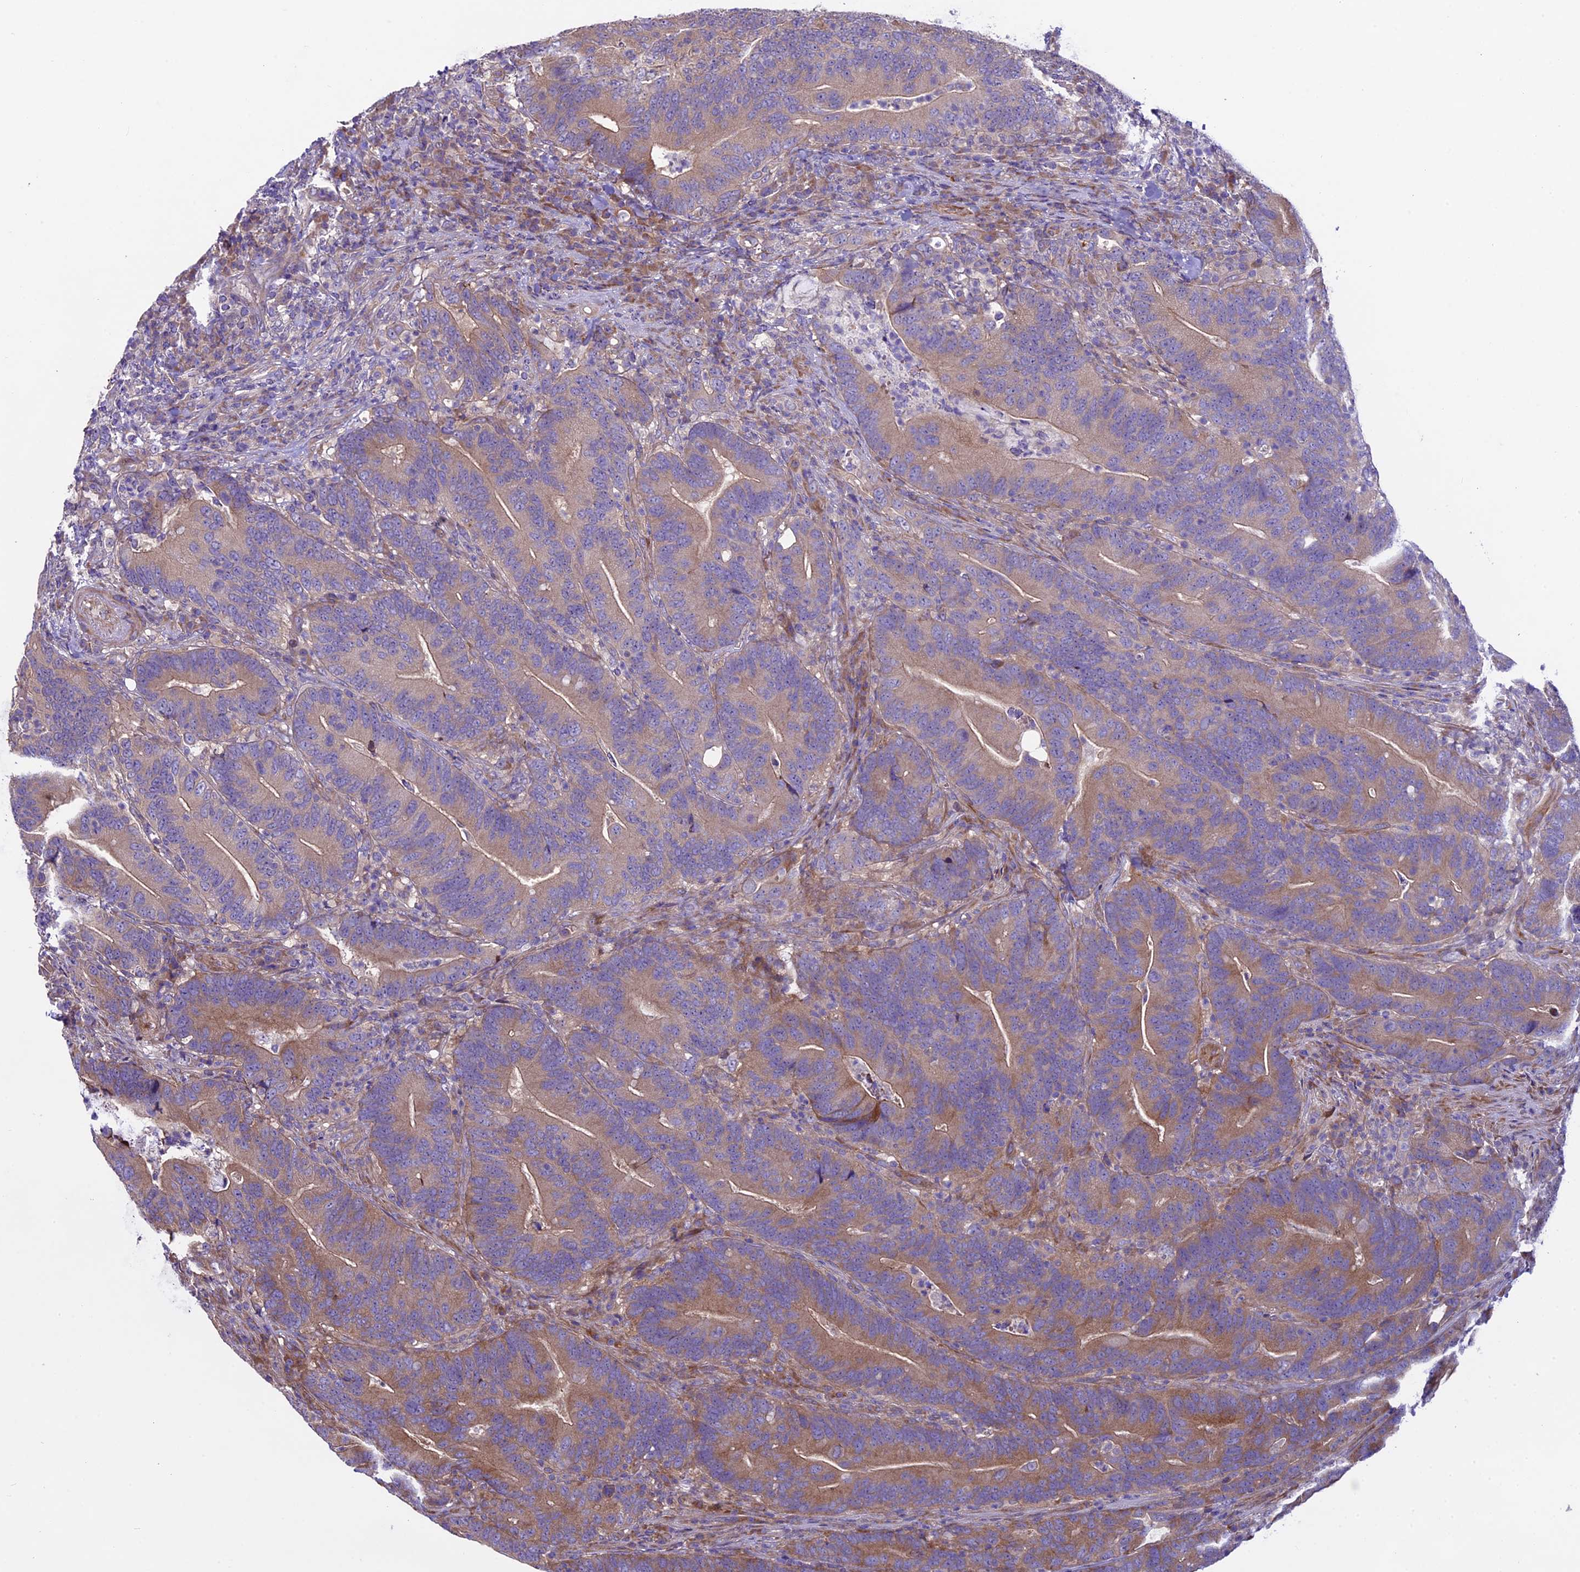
{"staining": {"intensity": "moderate", "quantity": "25%-75%", "location": "cytoplasmic/membranous"}, "tissue": "colorectal cancer", "cell_type": "Tumor cells", "image_type": "cancer", "snomed": [{"axis": "morphology", "description": "Adenocarcinoma, NOS"}, {"axis": "topography", "description": "Colon"}], "caption": "Protein staining shows moderate cytoplasmic/membranous staining in about 25%-75% of tumor cells in adenocarcinoma (colorectal).", "gene": "SPIRE1", "patient": {"sex": "female", "age": 66}}